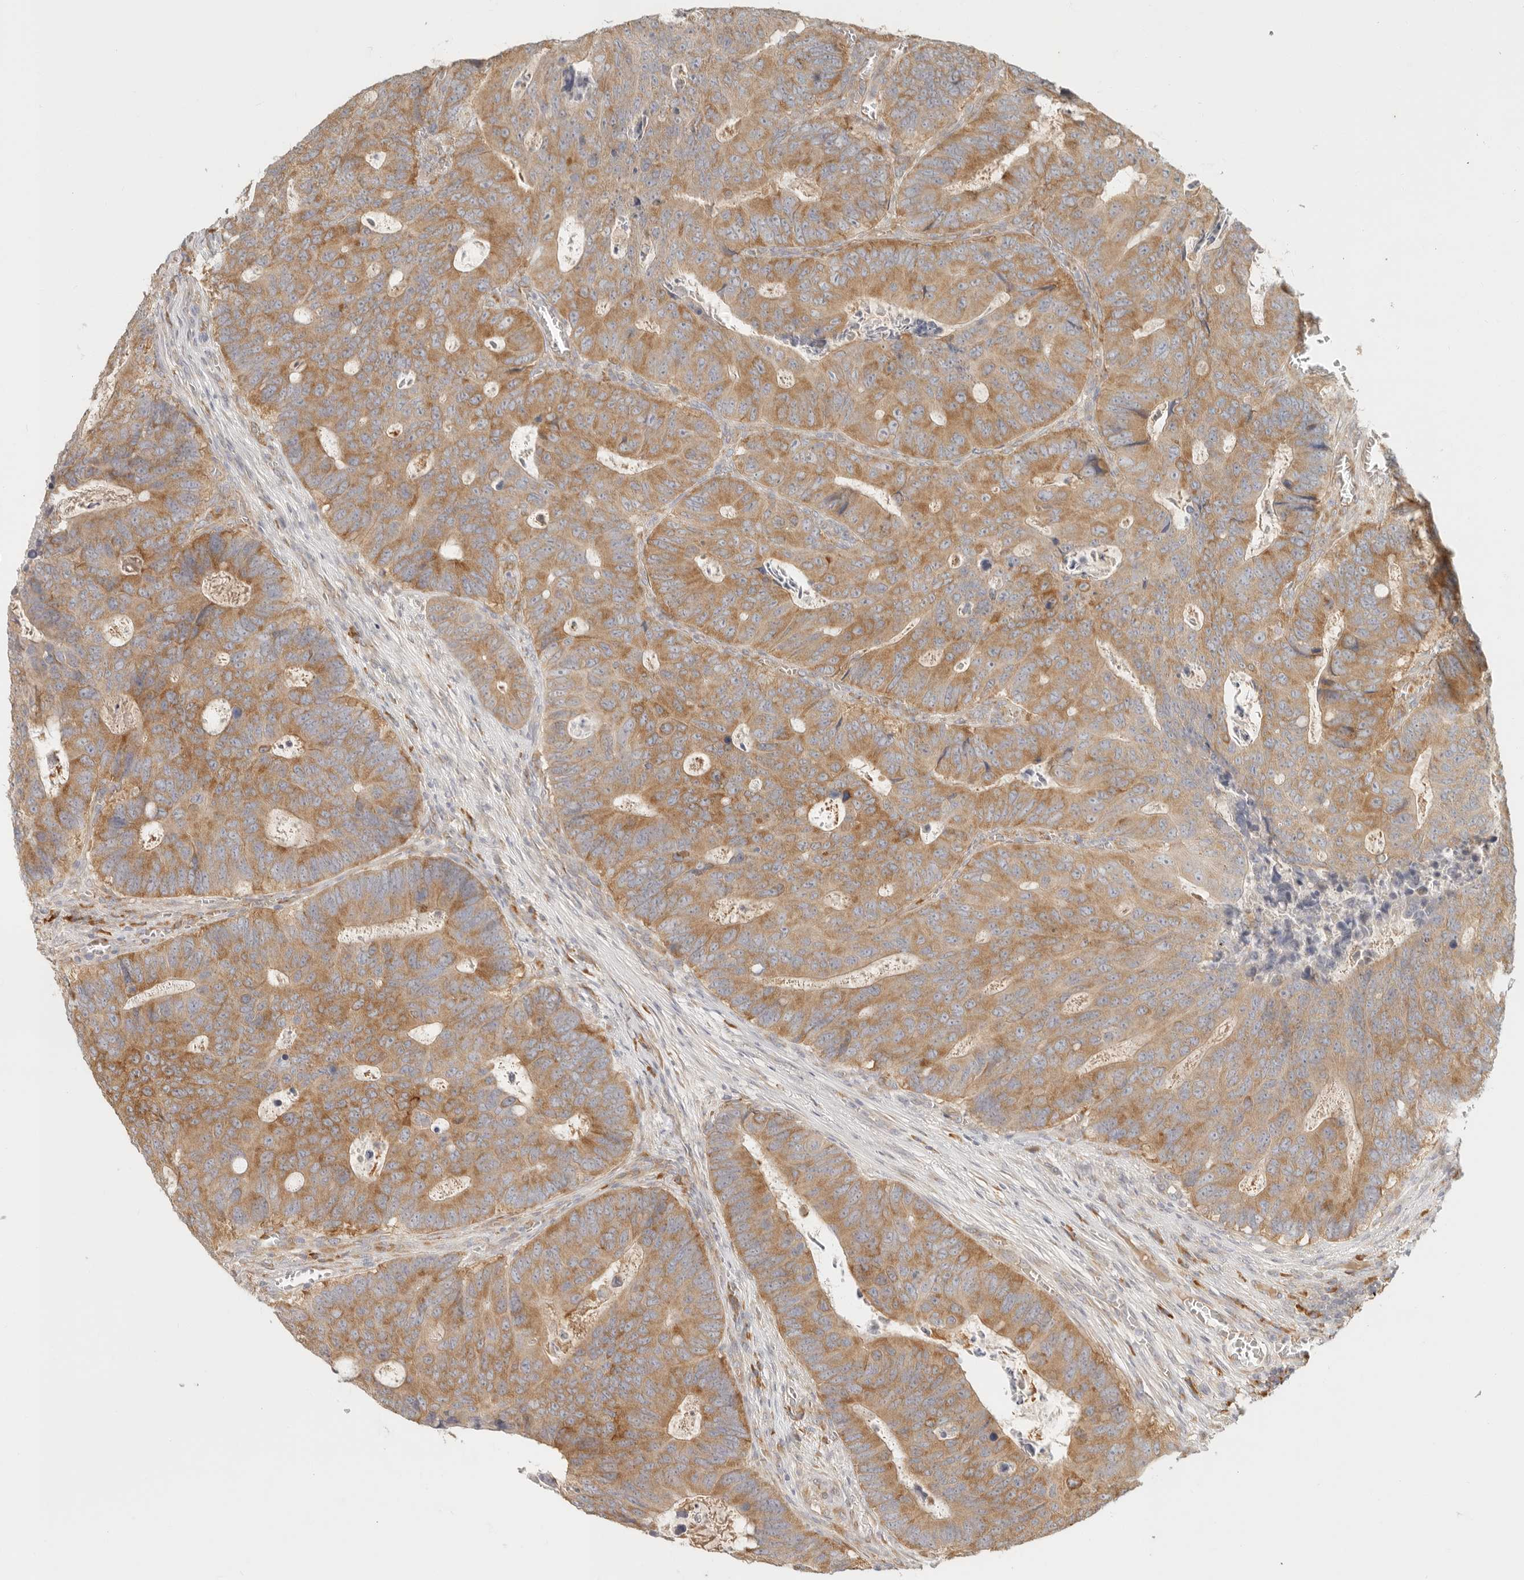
{"staining": {"intensity": "moderate", "quantity": ">75%", "location": "cytoplasmic/membranous"}, "tissue": "colorectal cancer", "cell_type": "Tumor cells", "image_type": "cancer", "snomed": [{"axis": "morphology", "description": "Adenocarcinoma, NOS"}, {"axis": "topography", "description": "Colon"}], "caption": "Colorectal cancer tissue displays moderate cytoplasmic/membranous staining in approximately >75% of tumor cells, visualized by immunohistochemistry.", "gene": "PABPC4", "patient": {"sex": "male", "age": 87}}